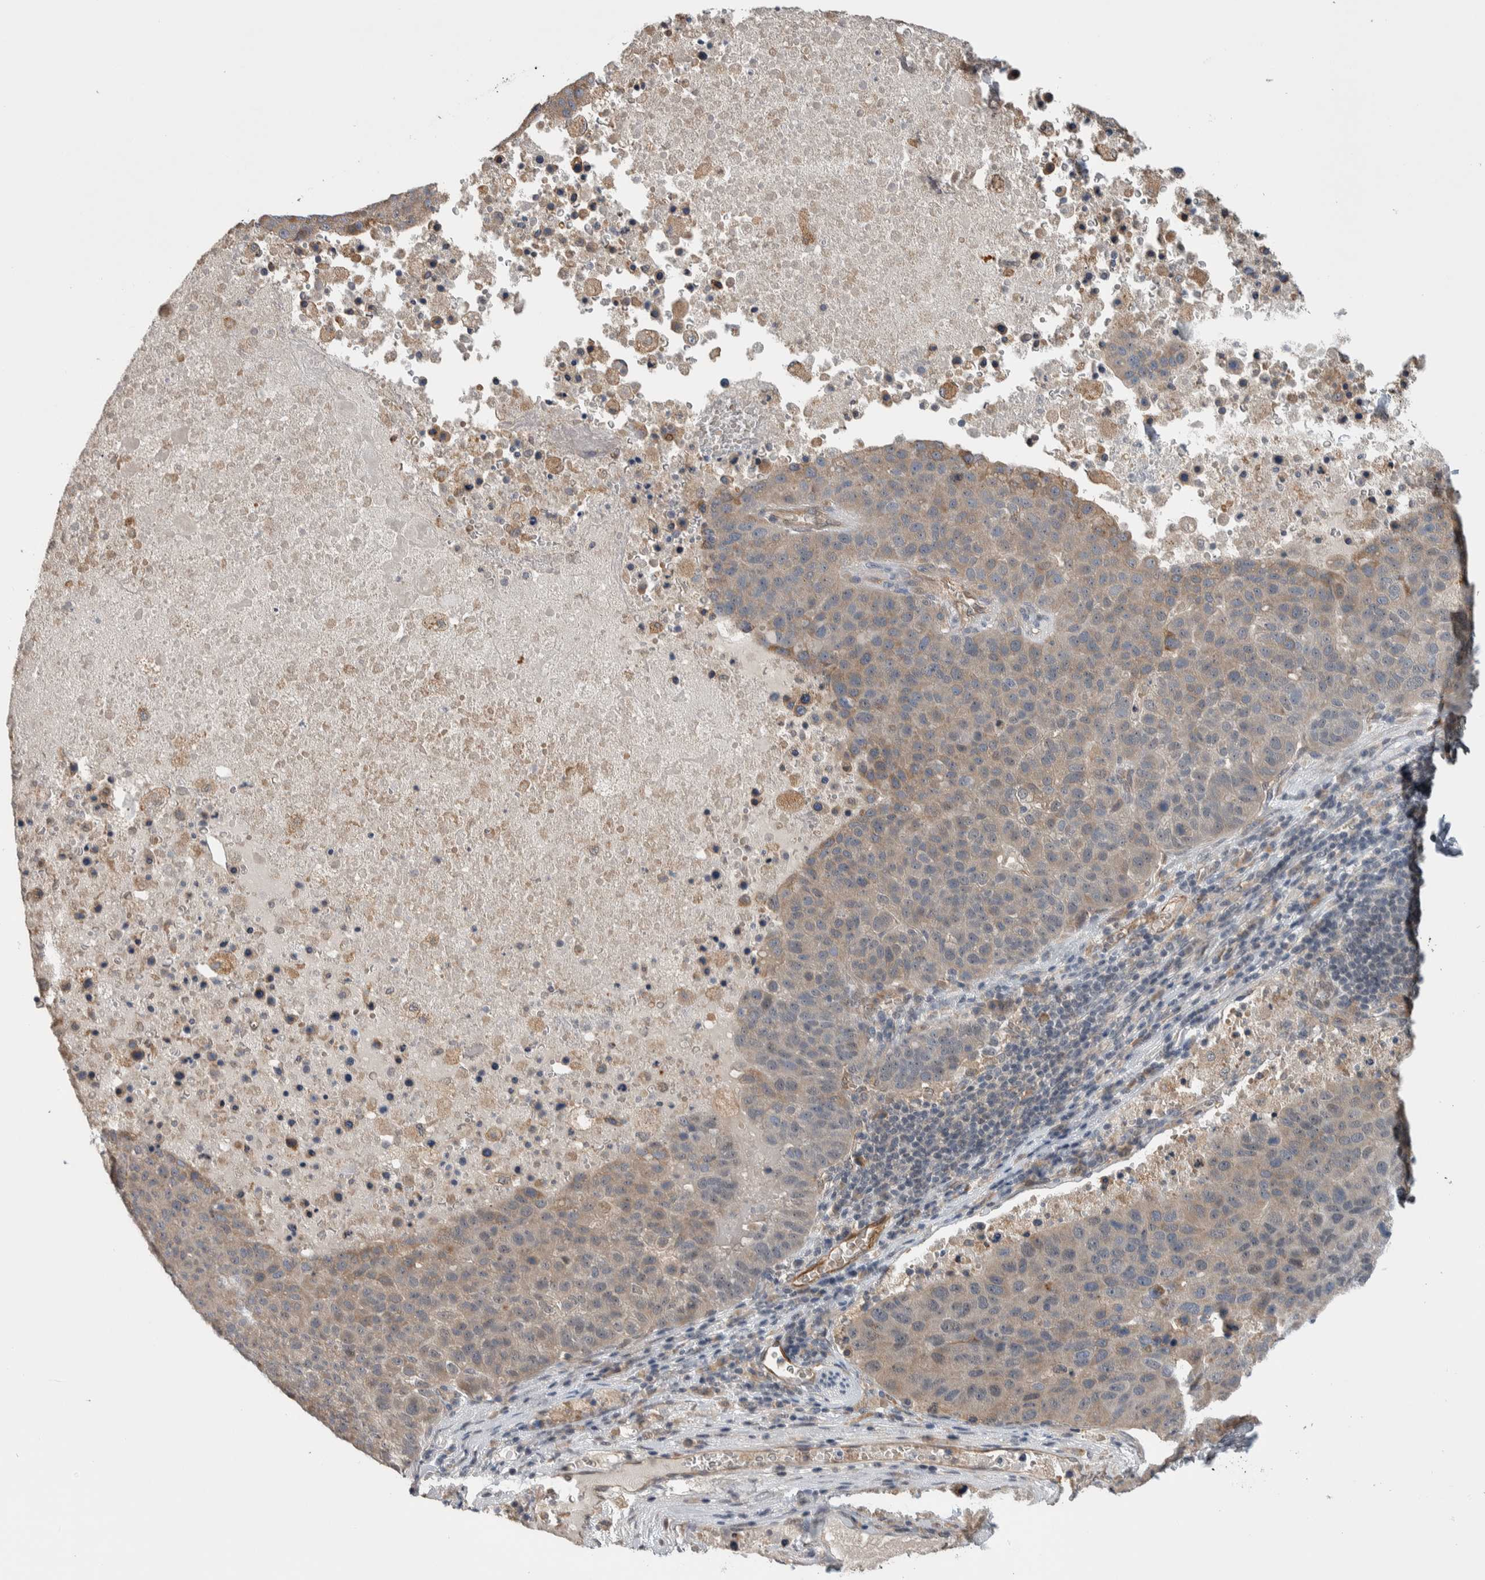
{"staining": {"intensity": "weak", "quantity": "<25%", "location": "cytoplasmic/membranous"}, "tissue": "pancreatic cancer", "cell_type": "Tumor cells", "image_type": "cancer", "snomed": [{"axis": "morphology", "description": "Adenocarcinoma, NOS"}, {"axis": "topography", "description": "Pancreas"}], "caption": "Histopathology image shows no significant protein staining in tumor cells of pancreatic adenocarcinoma.", "gene": "PRDM4", "patient": {"sex": "female", "age": 61}}